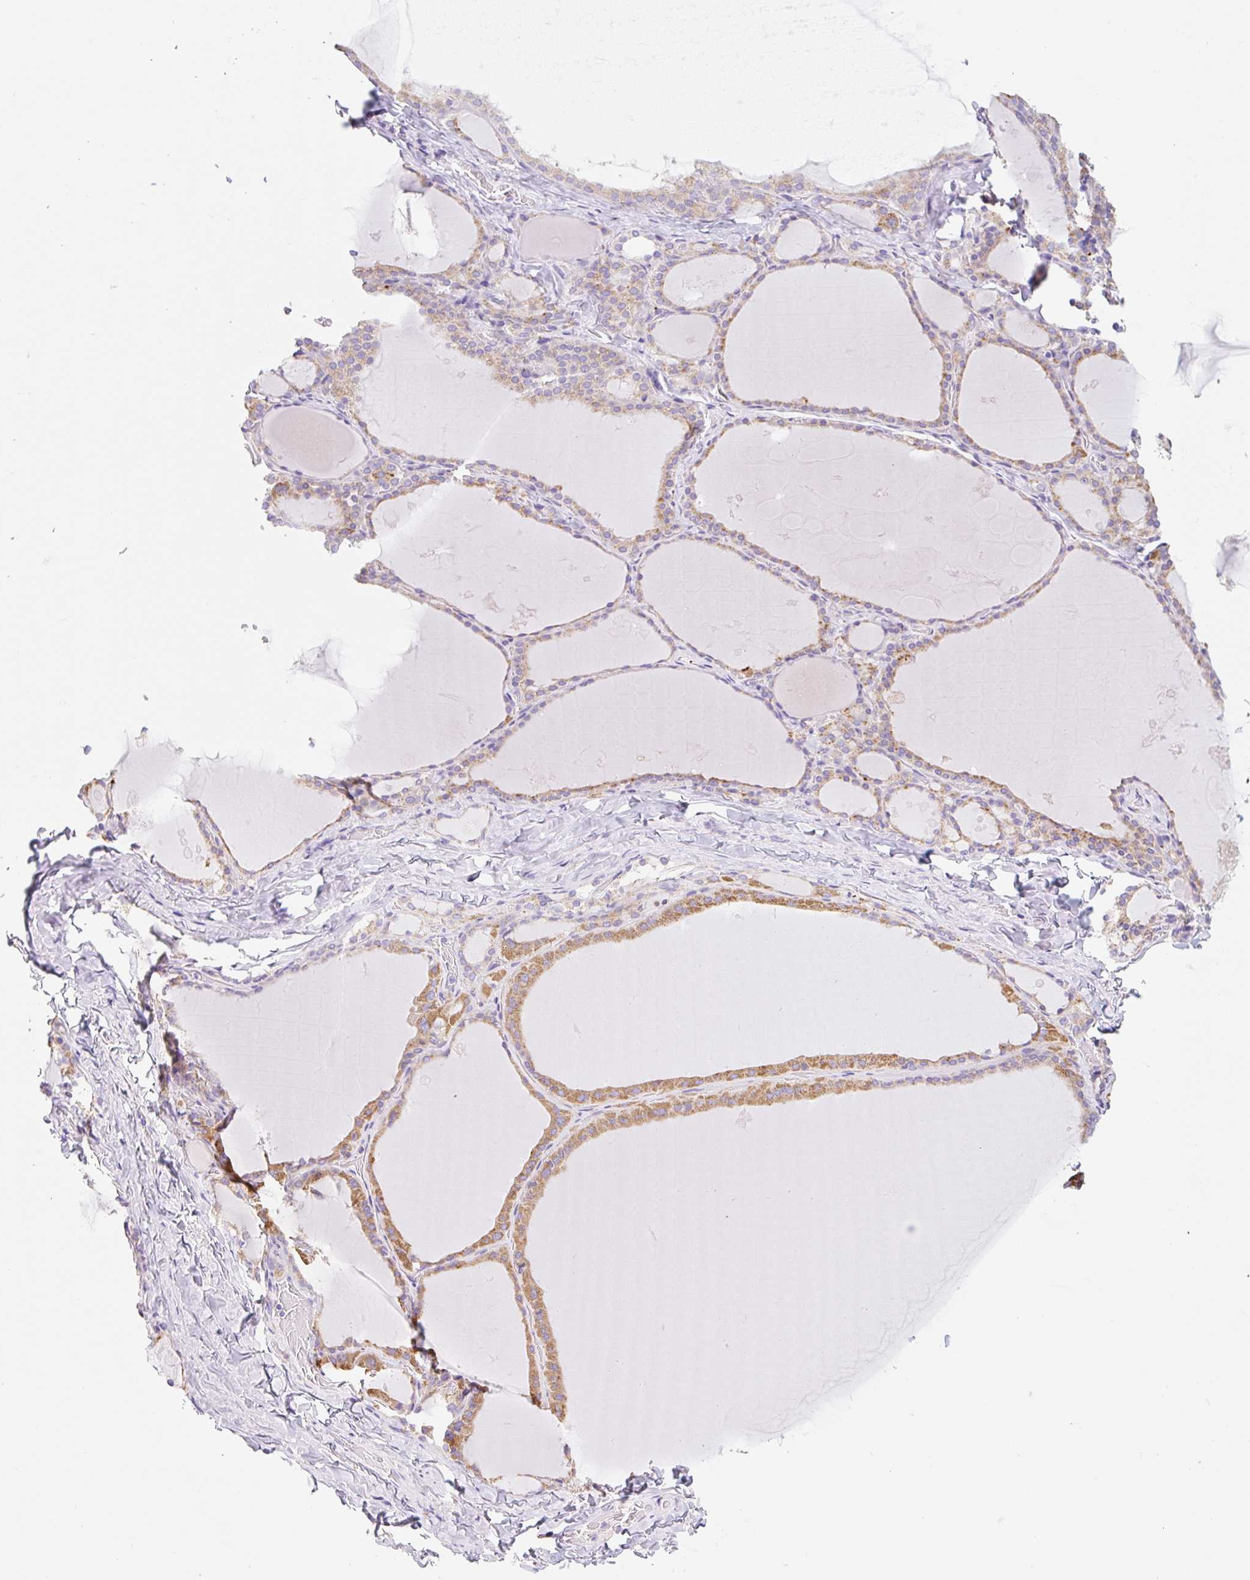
{"staining": {"intensity": "moderate", "quantity": ">75%", "location": "cytoplasmic/membranous"}, "tissue": "thyroid gland", "cell_type": "Glandular cells", "image_type": "normal", "snomed": [{"axis": "morphology", "description": "Normal tissue, NOS"}, {"axis": "topography", "description": "Thyroid gland"}], "caption": "Benign thyroid gland was stained to show a protein in brown. There is medium levels of moderate cytoplasmic/membranous positivity in approximately >75% of glandular cells.", "gene": "CLEC3A", "patient": {"sex": "male", "age": 56}}